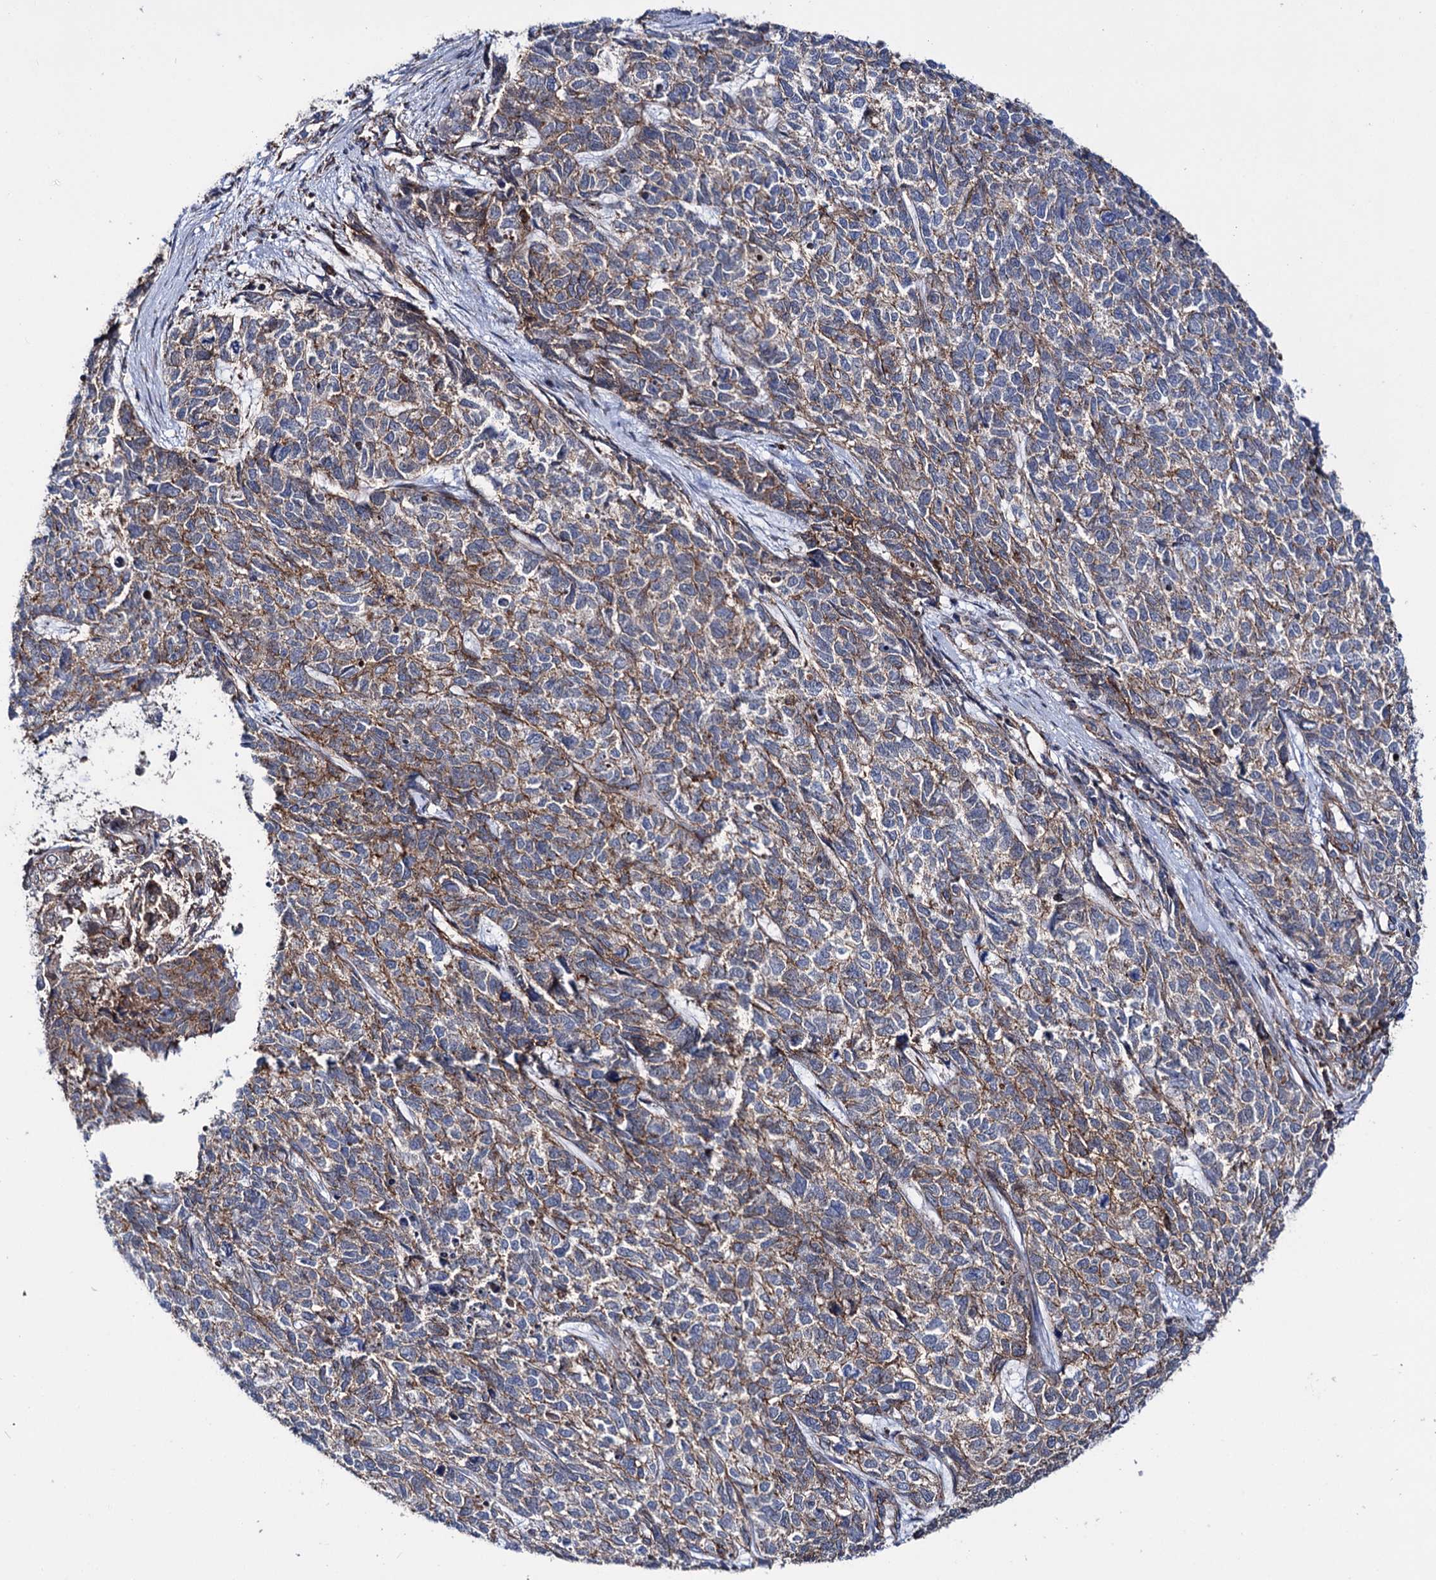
{"staining": {"intensity": "moderate", "quantity": "25%-75%", "location": "cytoplasmic/membranous"}, "tissue": "cervical cancer", "cell_type": "Tumor cells", "image_type": "cancer", "snomed": [{"axis": "morphology", "description": "Squamous cell carcinoma, NOS"}, {"axis": "topography", "description": "Cervix"}], "caption": "Squamous cell carcinoma (cervical) stained with a protein marker reveals moderate staining in tumor cells.", "gene": "DEF6", "patient": {"sex": "female", "age": 63}}